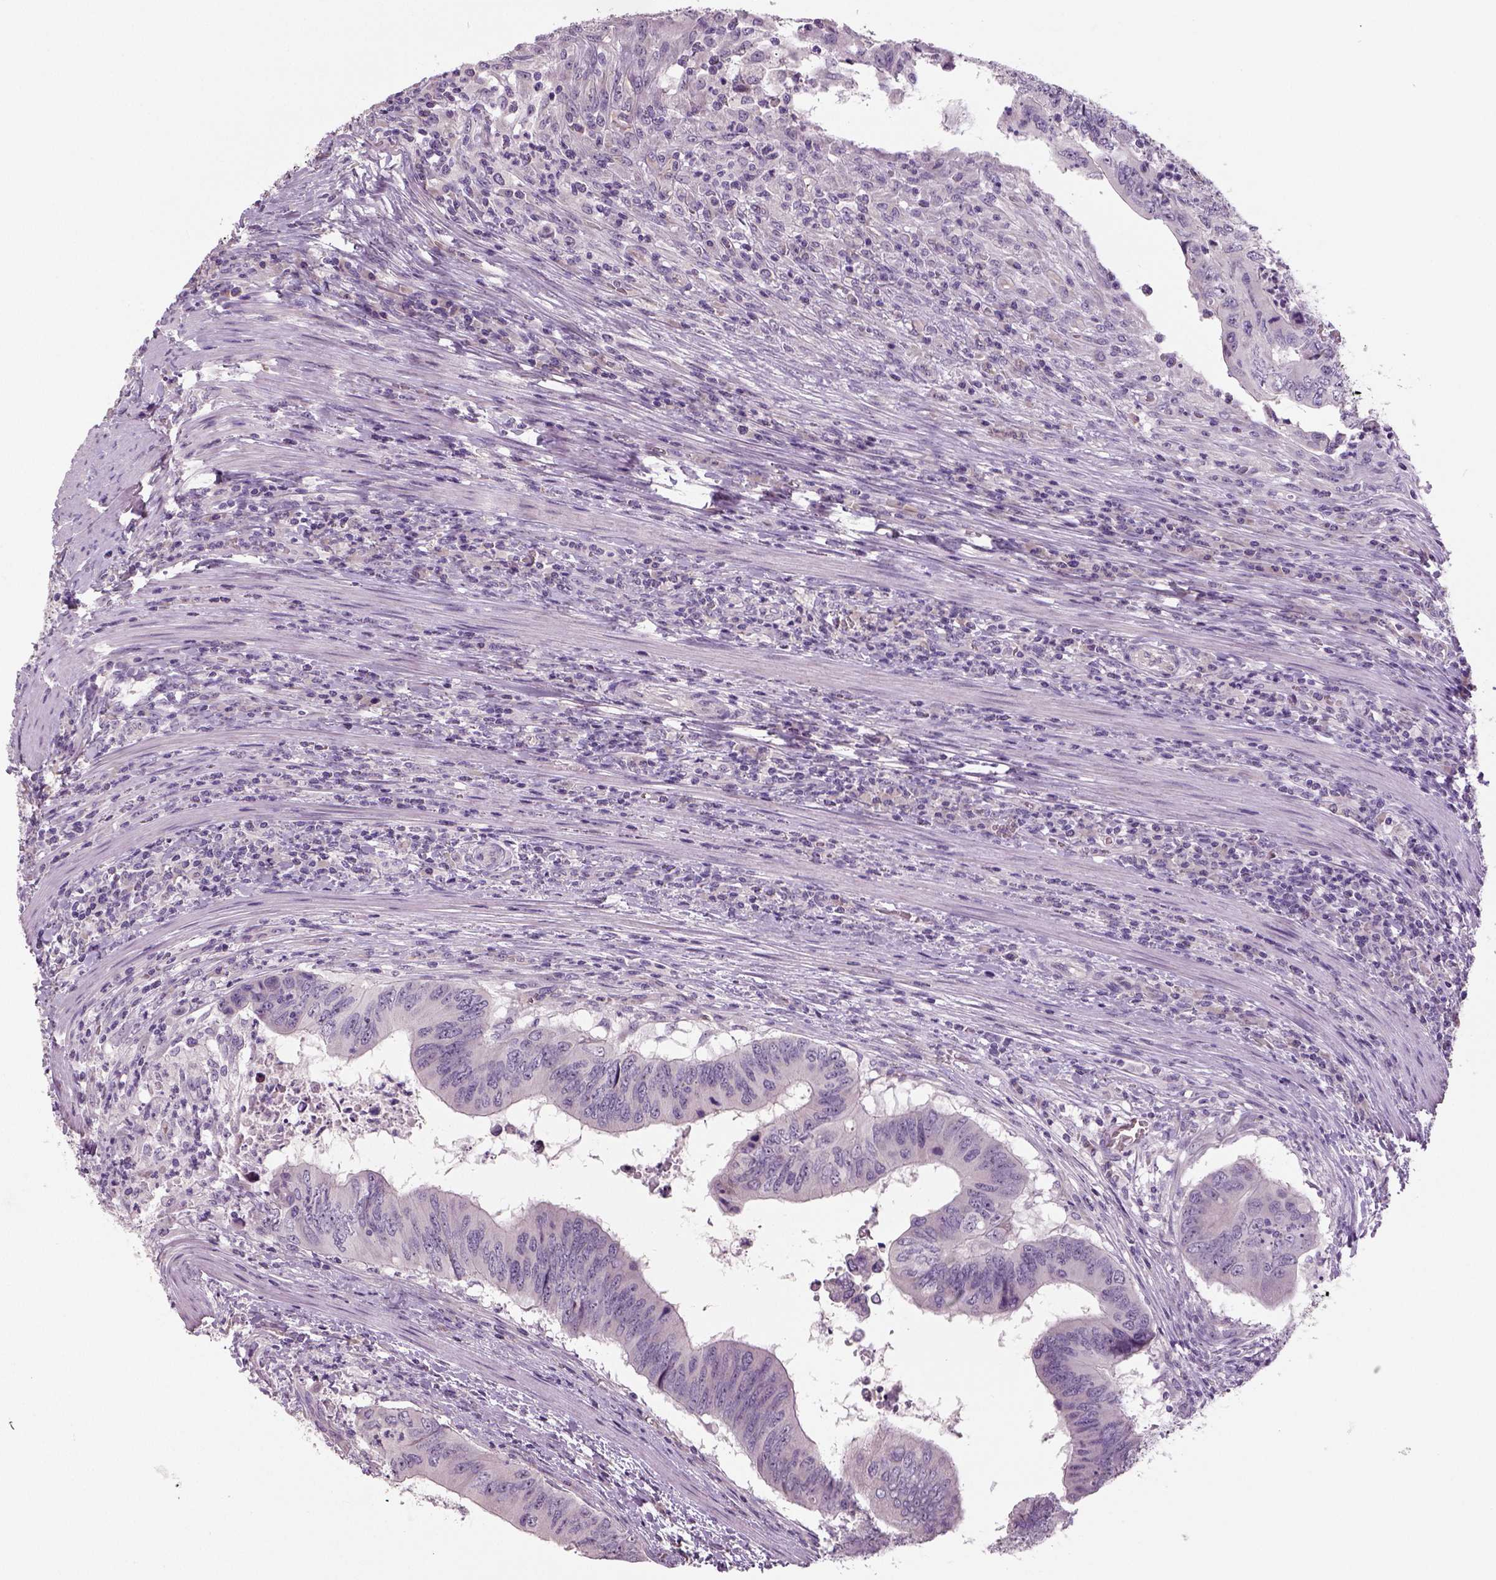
{"staining": {"intensity": "negative", "quantity": "none", "location": "none"}, "tissue": "colorectal cancer", "cell_type": "Tumor cells", "image_type": "cancer", "snomed": [{"axis": "morphology", "description": "Adenocarcinoma, NOS"}, {"axis": "topography", "description": "Colon"}], "caption": "Tumor cells show no significant protein staining in adenocarcinoma (colorectal).", "gene": "NECAB1", "patient": {"sex": "male", "age": 53}}